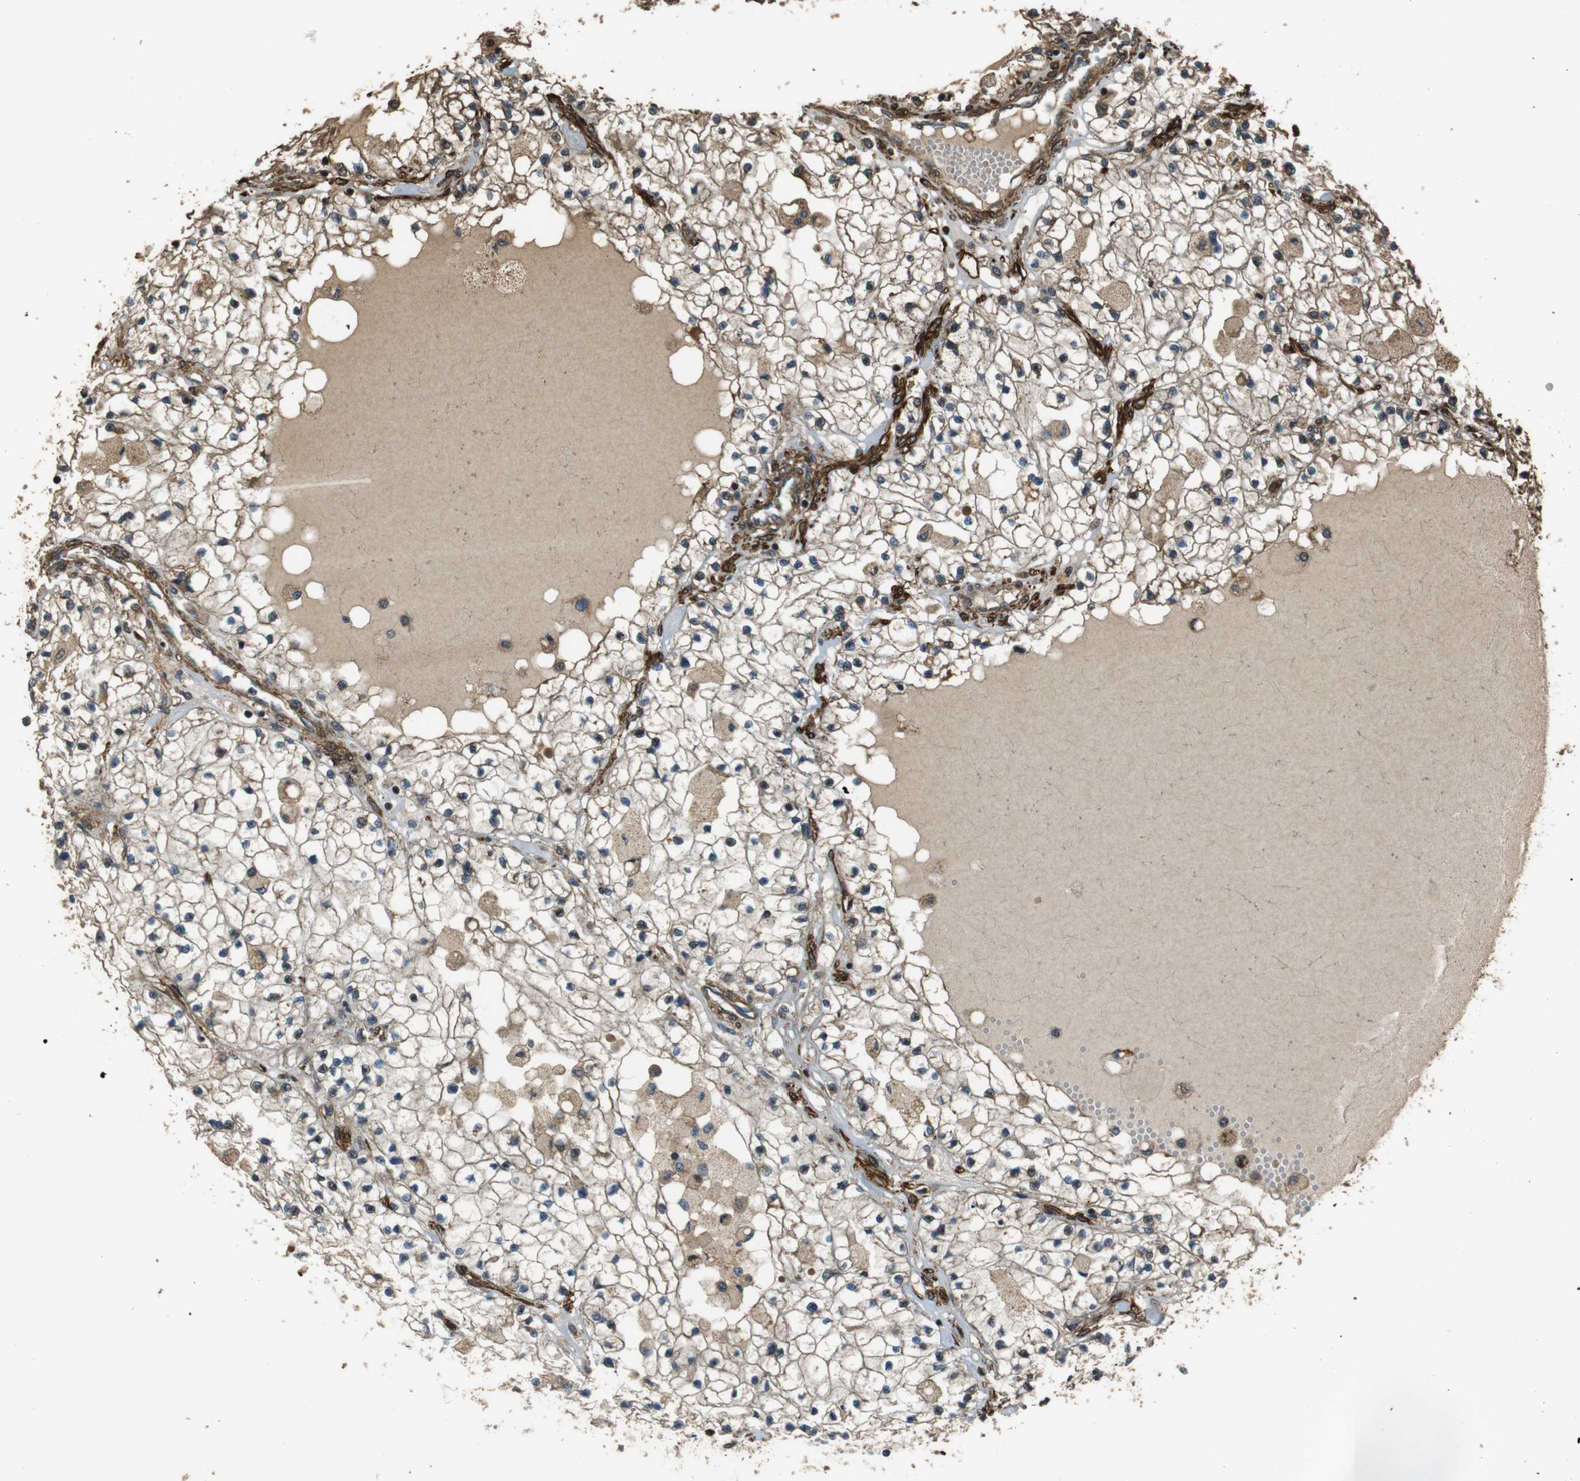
{"staining": {"intensity": "weak", "quantity": "<25%", "location": "cytoplasmic/membranous"}, "tissue": "renal cancer", "cell_type": "Tumor cells", "image_type": "cancer", "snomed": [{"axis": "morphology", "description": "Adenocarcinoma, NOS"}, {"axis": "topography", "description": "Kidney"}], "caption": "There is no significant staining in tumor cells of renal adenocarcinoma.", "gene": "MSRB3", "patient": {"sex": "male", "age": 68}}